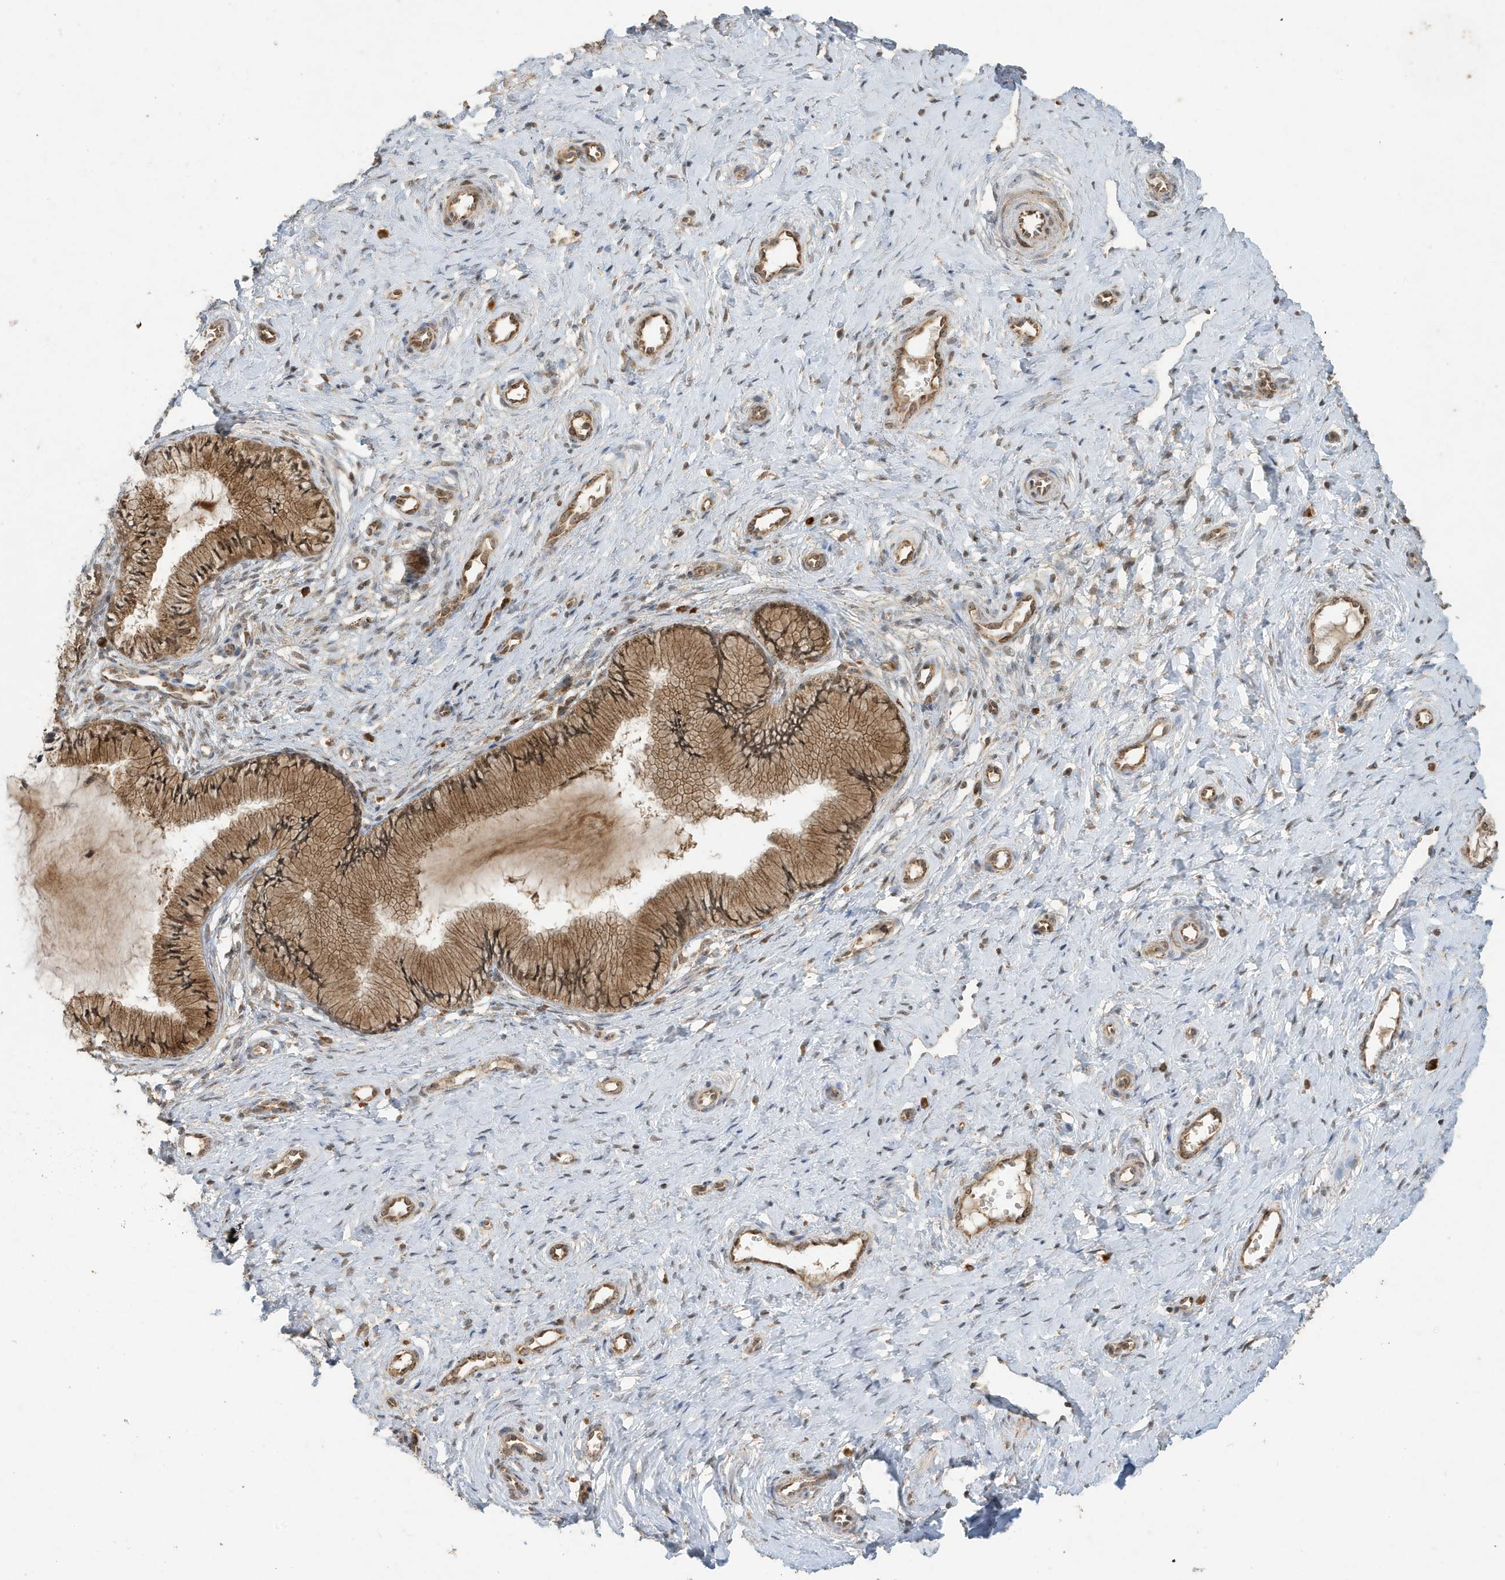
{"staining": {"intensity": "moderate", "quantity": ">75%", "location": "cytoplasmic/membranous,nuclear"}, "tissue": "cervix", "cell_type": "Glandular cells", "image_type": "normal", "snomed": [{"axis": "morphology", "description": "Normal tissue, NOS"}, {"axis": "topography", "description": "Cervix"}], "caption": "Approximately >75% of glandular cells in unremarkable human cervix display moderate cytoplasmic/membranous,nuclear protein expression as visualized by brown immunohistochemical staining.", "gene": "ABCB9", "patient": {"sex": "female", "age": 36}}